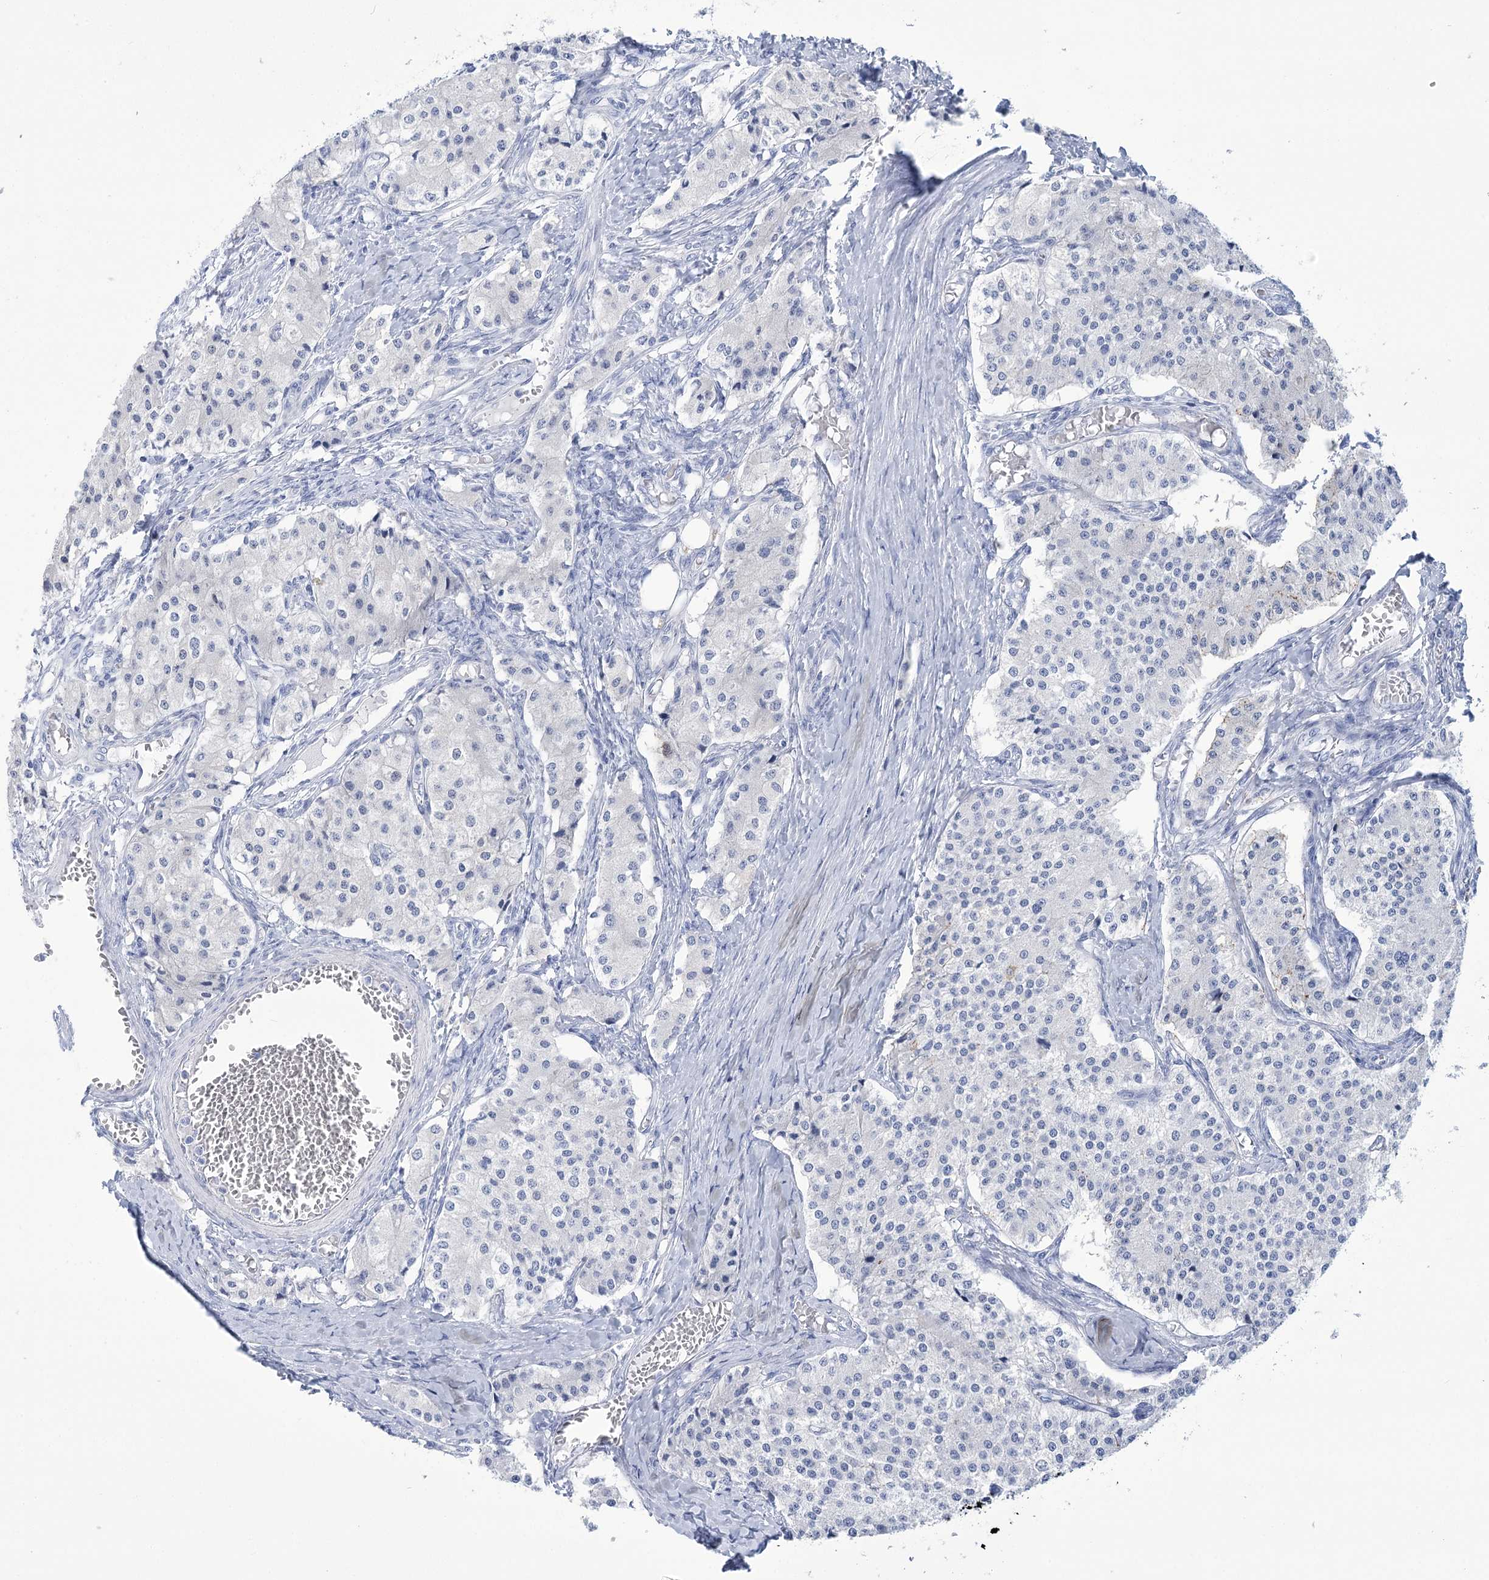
{"staining": {"intensity": "negative", "quantity": "none", "location": "none"}, "tissue": "carcinoid", "cell_type": "Tumor cells", "image_type": "cancer", "snomed": [{"axis": "morphology", "description": "Carcinoid, malignant, NOS"}, {"axis": "topography", "description": "Colon"}], "caption": "Malignant carcinoid was stained to show a protein in brown. There is no significant staining in tumor cells.", "gene": "PBLD", "patient": {"sex": "female", "age": 52}}